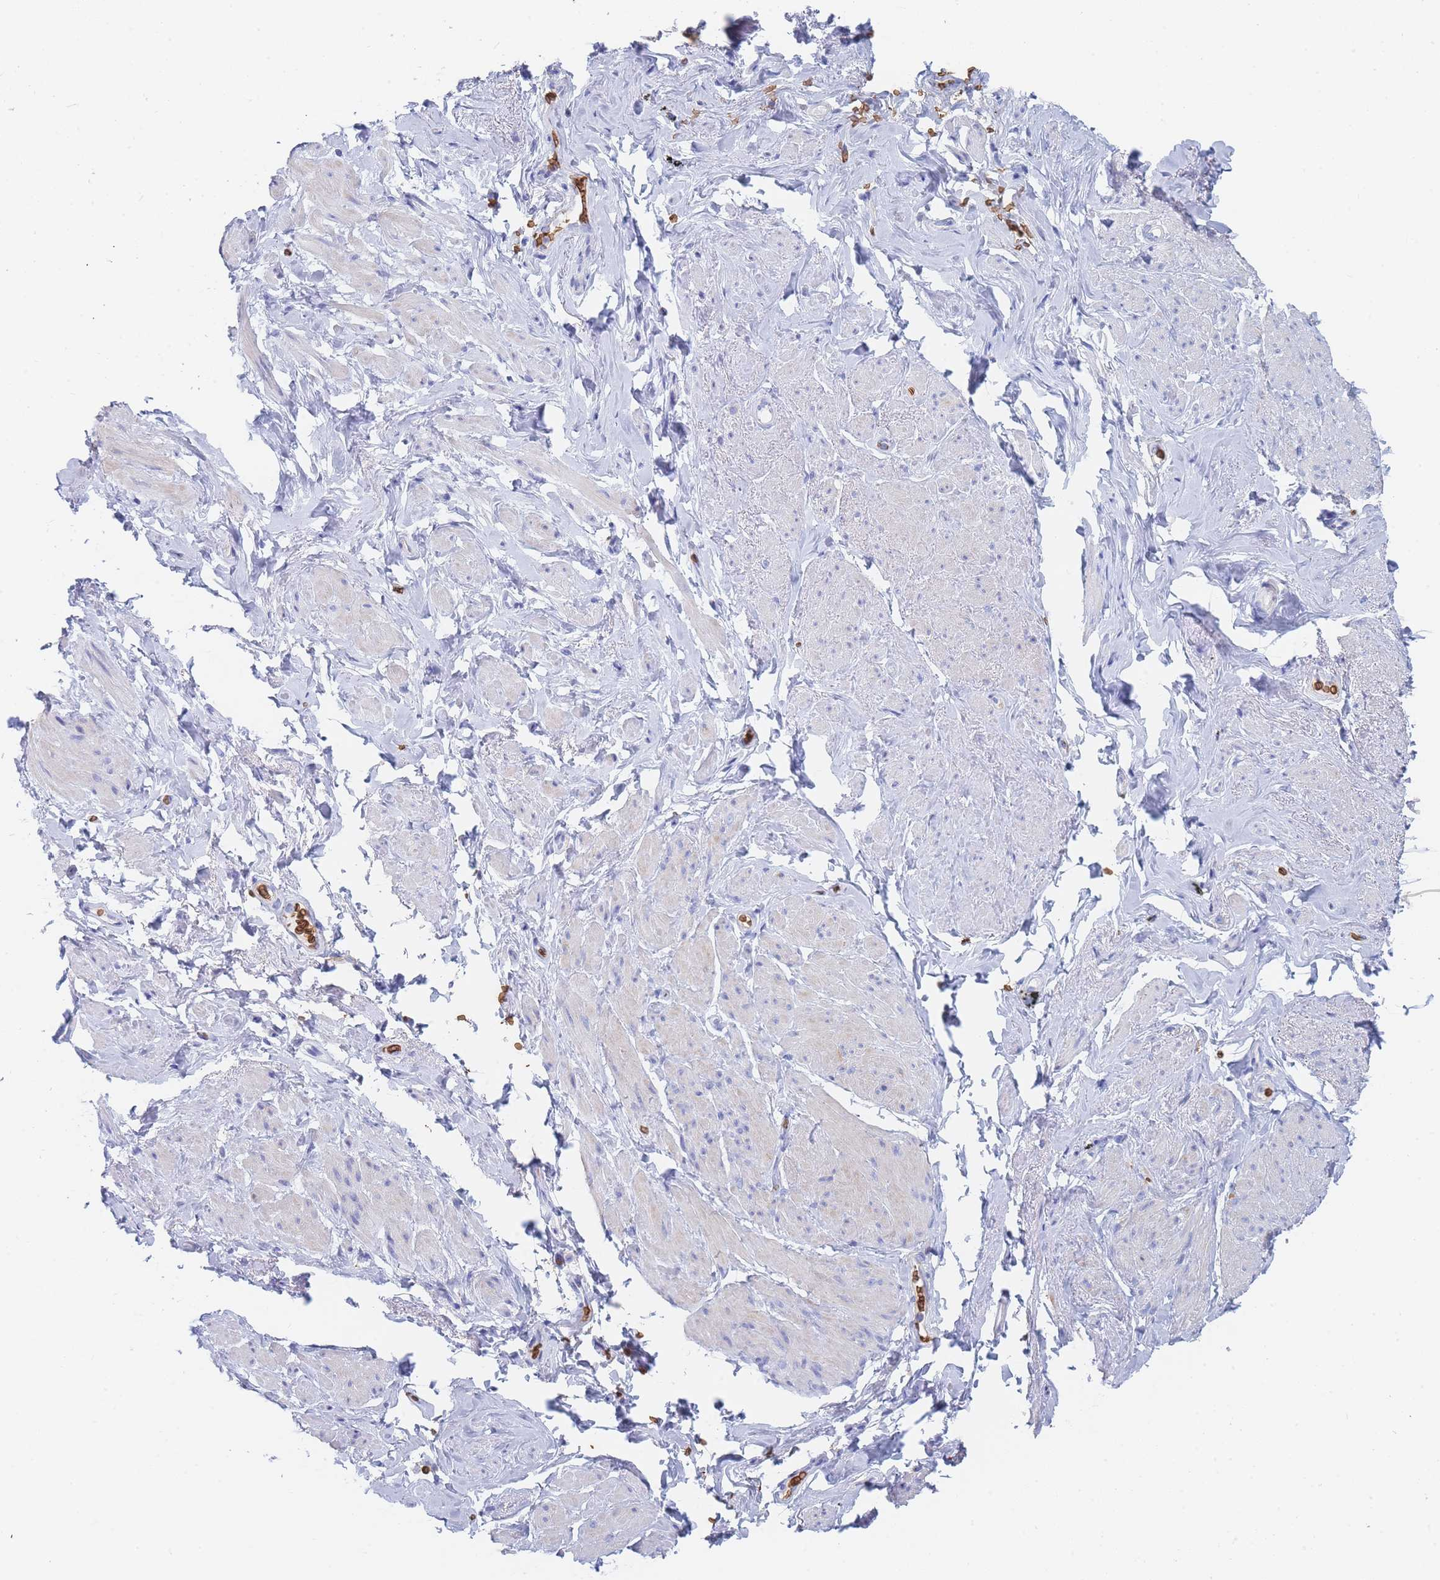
{"staining": {"intensity": "negative", "quantity": "none", "location": "none"}, "tissue": "smooth muscle", "cell_type": "Smooth muscle cells", "image_type": "normal", "snomed": [{"axis": "morphology", "description": "Normal tissue, NOS"}, {"axis": "topography", "description": "Smooth muscle"}, {"axis": "topography", "description": "Peripheral nerve tissue"}], "caption": "Image shows no significant protein expression in smooth muscle cells of benign smooth muscle. Nuclei are stained in blue.", "gene": "SLC2A1", "patient": {"sex": "male", "age": 69}}